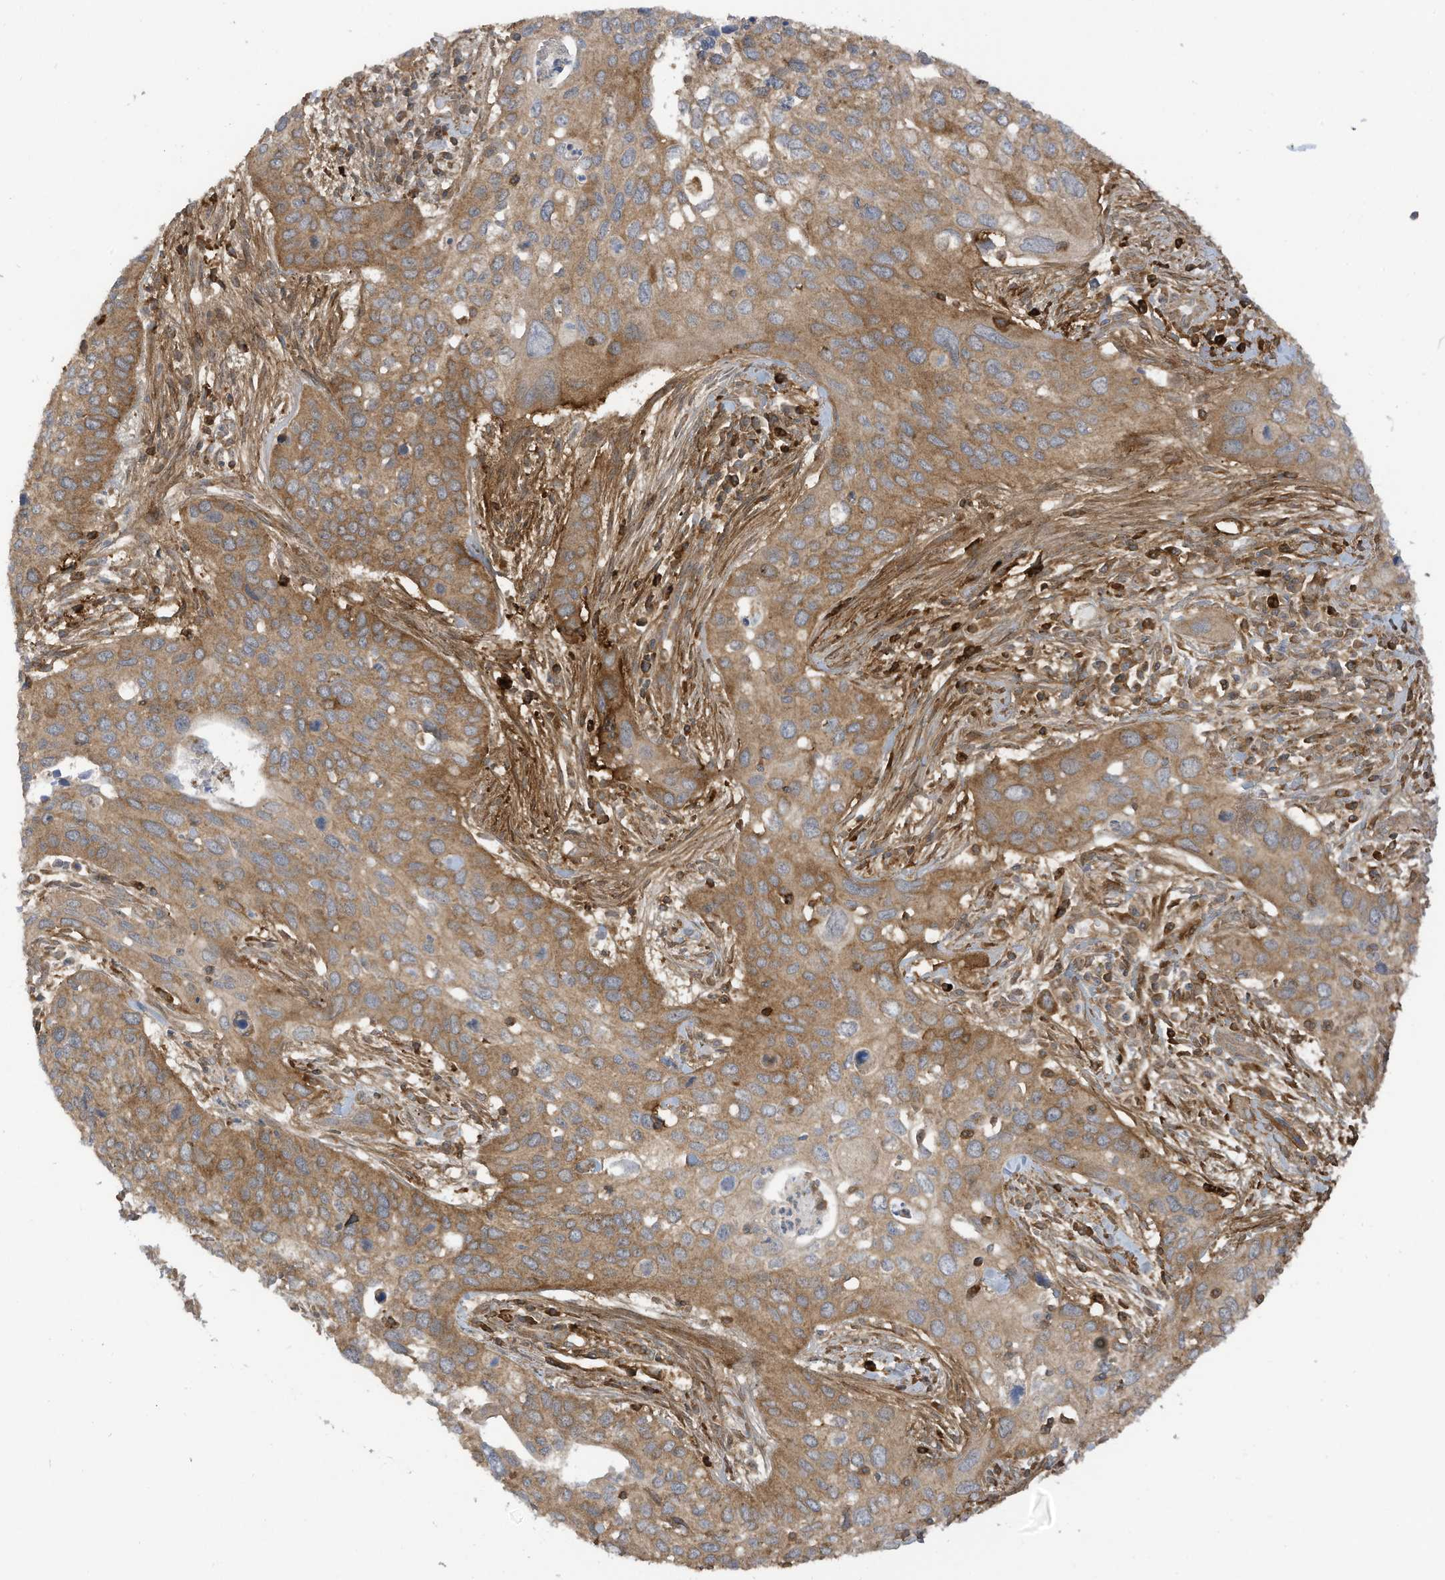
{"staining": {"intensity": "moderate", "quantity": ">75%", "location": "cytoplasmic/membranous"}, "tissue": "cervical cancer", "cell_type": "Tumor cells", "image_type": "cancer", "snomed": [{"axis": "morphology", "description": "Squamous cell carcinoma, NOS"}, {"axis": "topography", "description": "Cervix"}], "caption": "A brown stain shows moderate cytoplasmic/membranous staining of a protein in squamous cell carcinoma (cervical) tumor cells.", "gene": "REPS1", "patient": {"sex": "female", "age": 55}}